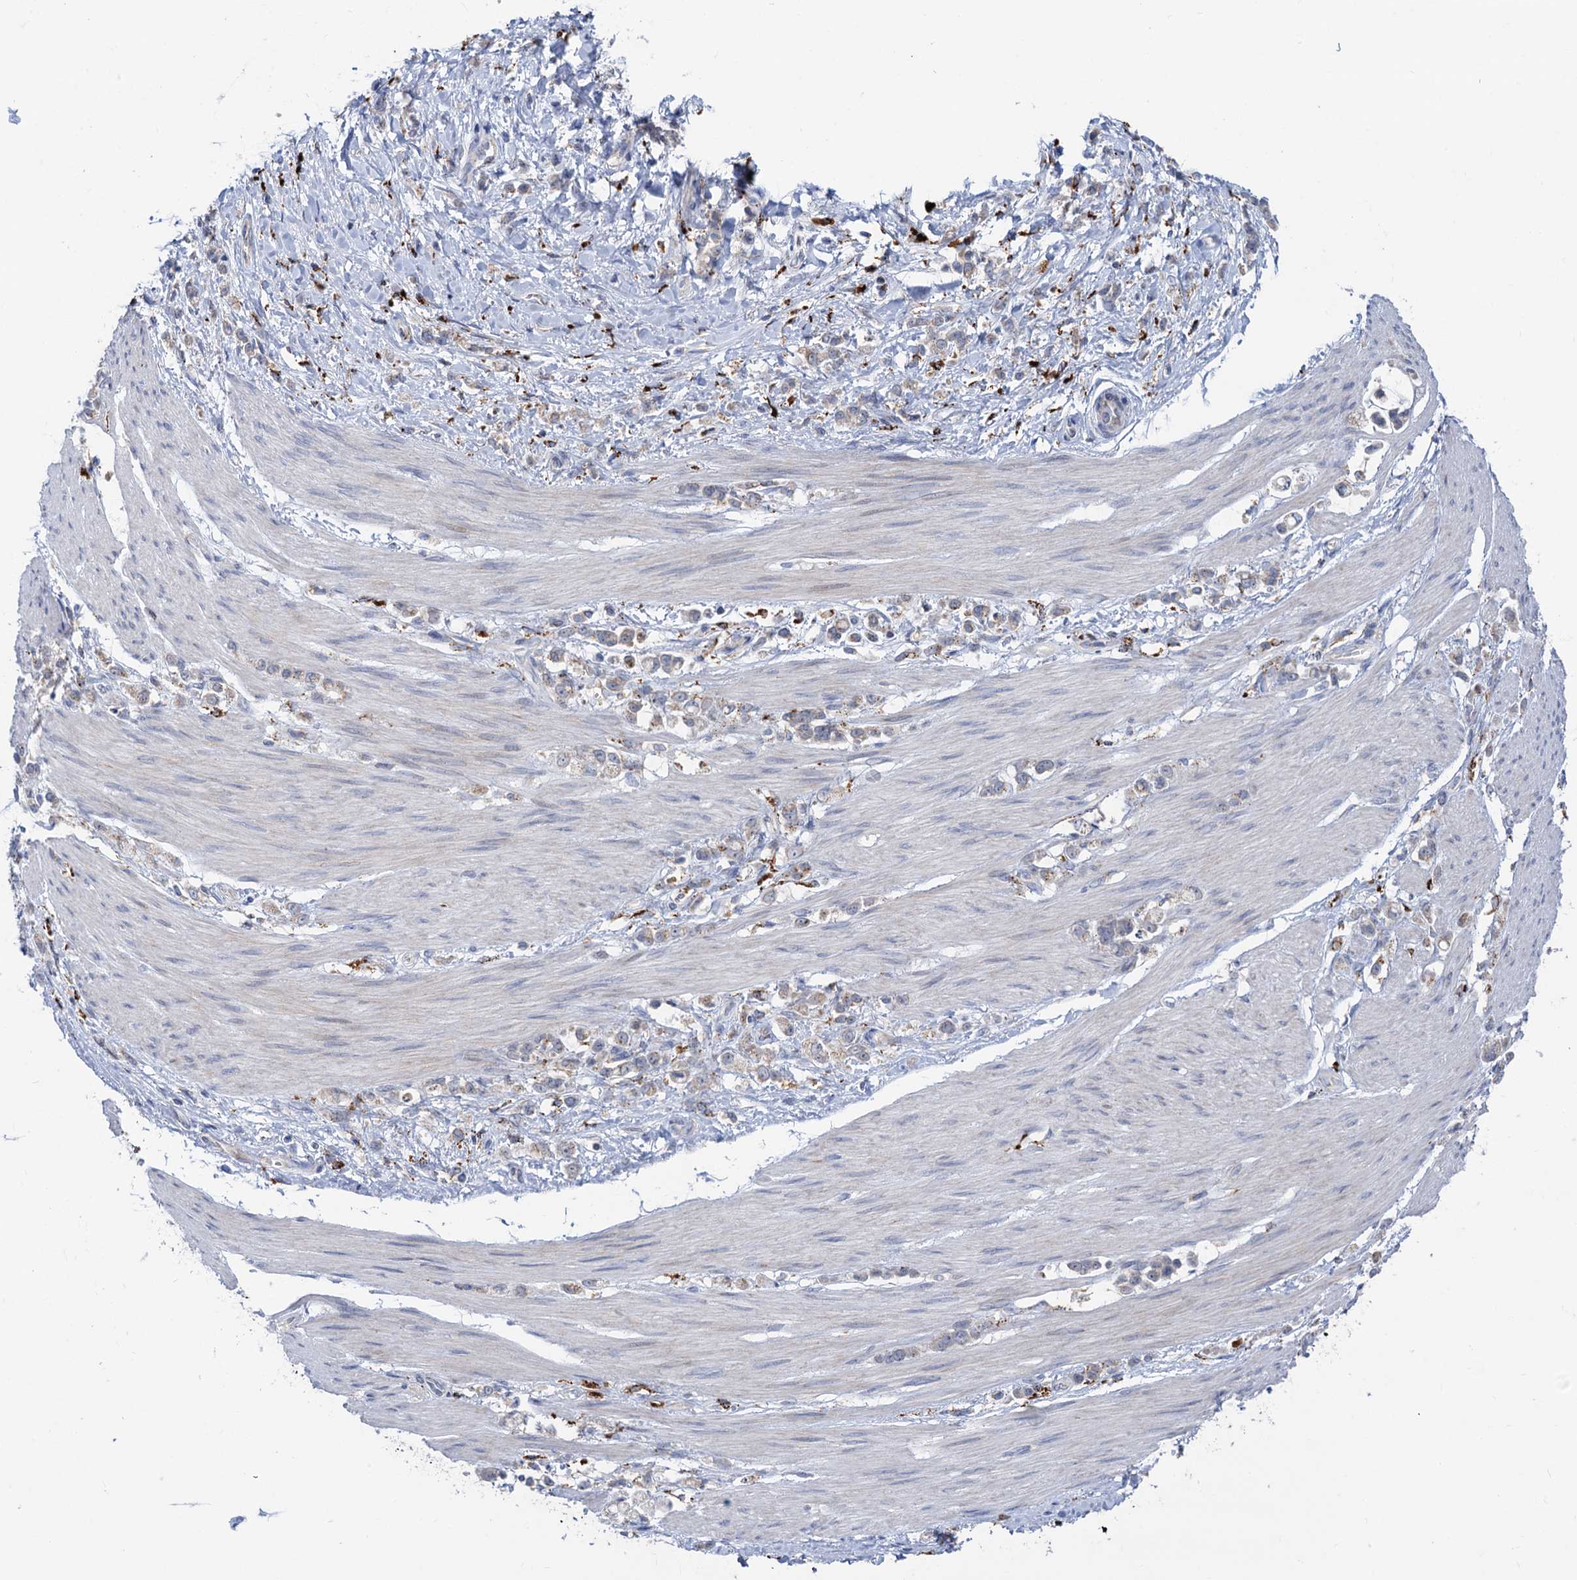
{"staining": {"intensity": "weak", "quantity": "<25%", "location": "cytoplasmic/membranous"}, "tissue": "stomach cancer", "cell_type": "Tumor cells", "image_type": "cancer", "snomed": [{"axis": "morphology", "description": "Adenocarcinoma, NOS"}, {"axis": "topography", "description": "Stomach"}], "caption": "Immunohistochemistry (IHC) of stomach cancer reveals no positivity in tumor cells. (Brightfield microscopy of DAB (3,3'-diaminobenzidine) immunohistochemistry at high magnification).", "gene": "ANKS3", "patient": {"sex": "female", "age": 60}}